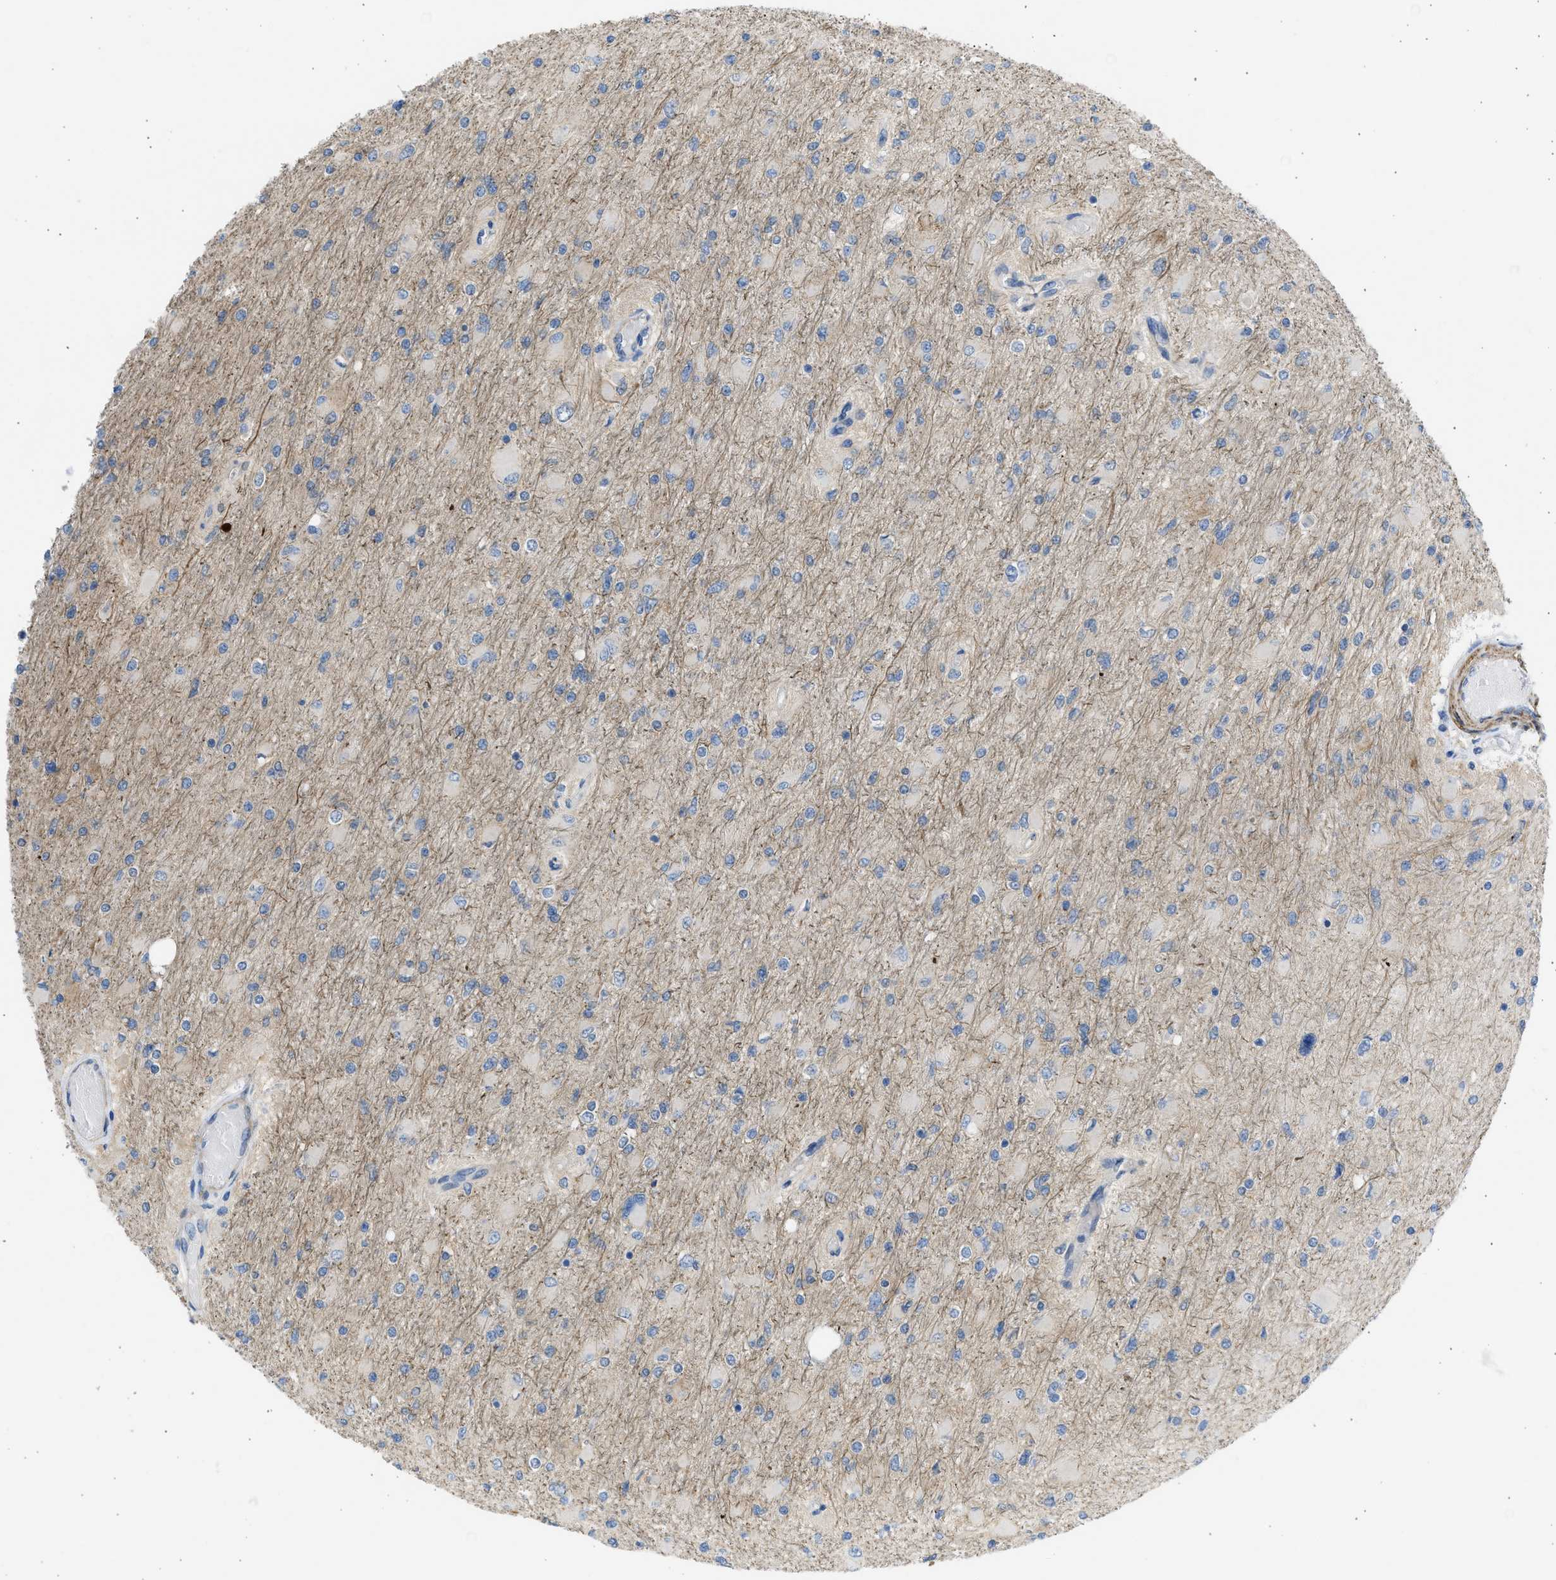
{"staining": {"intensity": "negative", "quantity": "none", "location": "none"}, "tissue": "glioma", "cell_type": "Tumor cells", "image_type": "cancer", "snomed": [{"axis": "morphology", "description": "Glioma, malignant, High grade"}, {"axis": "topography", "description": "Cerebral cortex"}], "caption": "Tumor cells show no significant expression in high-grade glioma (malignant). (Stains: DAB (3,3'-diaminobenzidine) immunohistochemistry (IHC) with hematoxylin counter stain, Microscopy: brightfield microscopy at high magnification).", "gene": "PCNX3", "patient": {"sex": "female", "age": 36}}